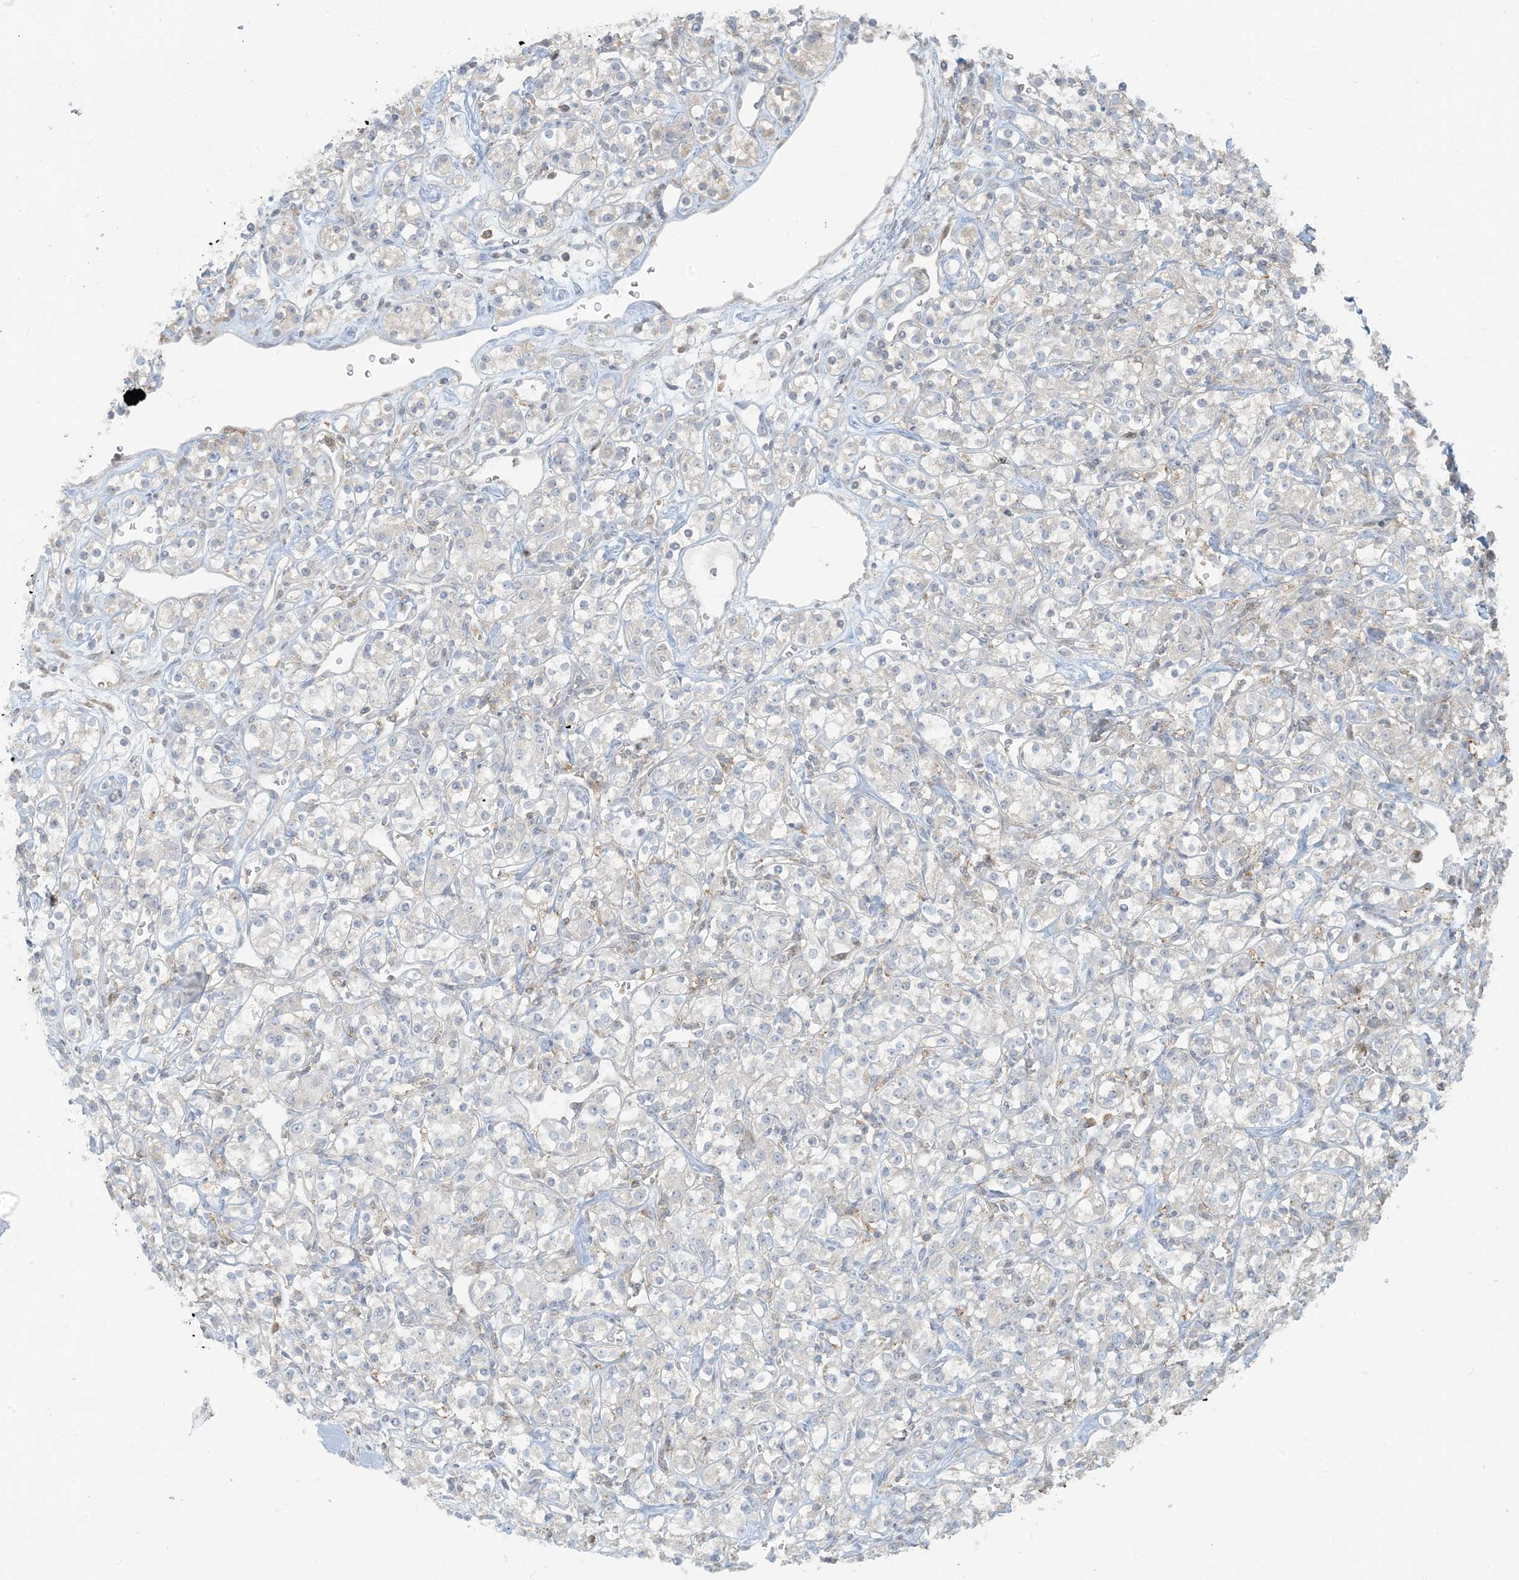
{"staining": {"intensity": "negative", "quantity": "none", "location": "none"}, "tissue": "renal cancer", "cell_type": "Tumor cells", "image_type": "cancer", "snomed": [{"axis": "morphology", "description": "Adenocarcinoma, NOS"}, {"axis": "topography", "description": "Kidney"}], "caption": "A photomicrograph of human adenocarcinoma (renal) is negative for staining in tumor cells.", "gene": "HACL1", "patient": {"sex": "male", "age": 77}}